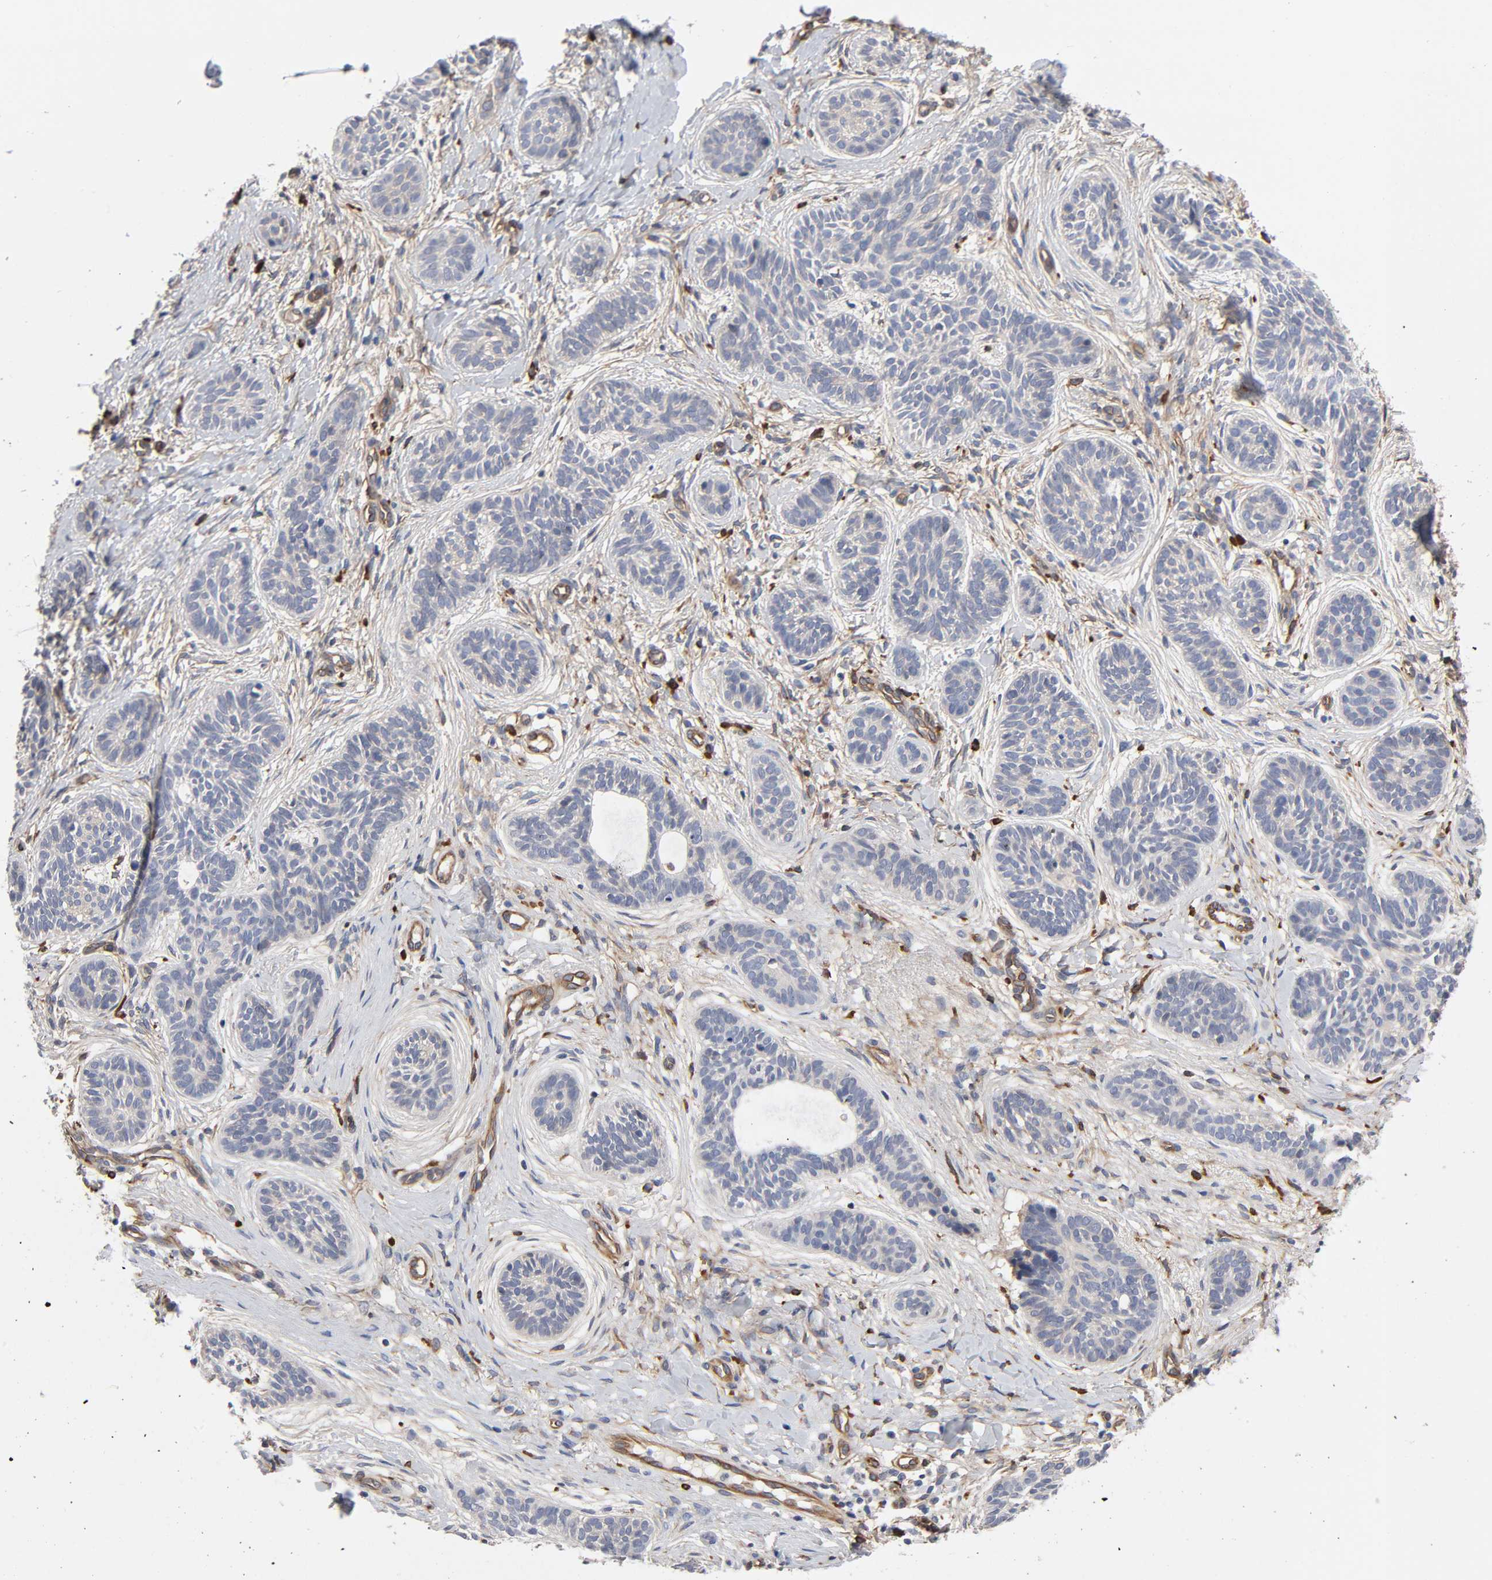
{"staining": {"intensity": "negative", "quantity": "none", "location": "none"}, "tissue": "skin cancer", "cell_type": "Tumor cells", "image_type": "cancer", "snomed": [{"axis": "morphology", "description": "Normal tissue, NOS"}, {"axis": "morphology", "description": "Basal cell carcinoma"}, {"axis": "topography", "description": "Skin"}], "caption": "The micrograph displays no significant staining in tumor cells of skin cancer.", "gene": "RAB13", "patient": {"sex": "male", "age": 63}}